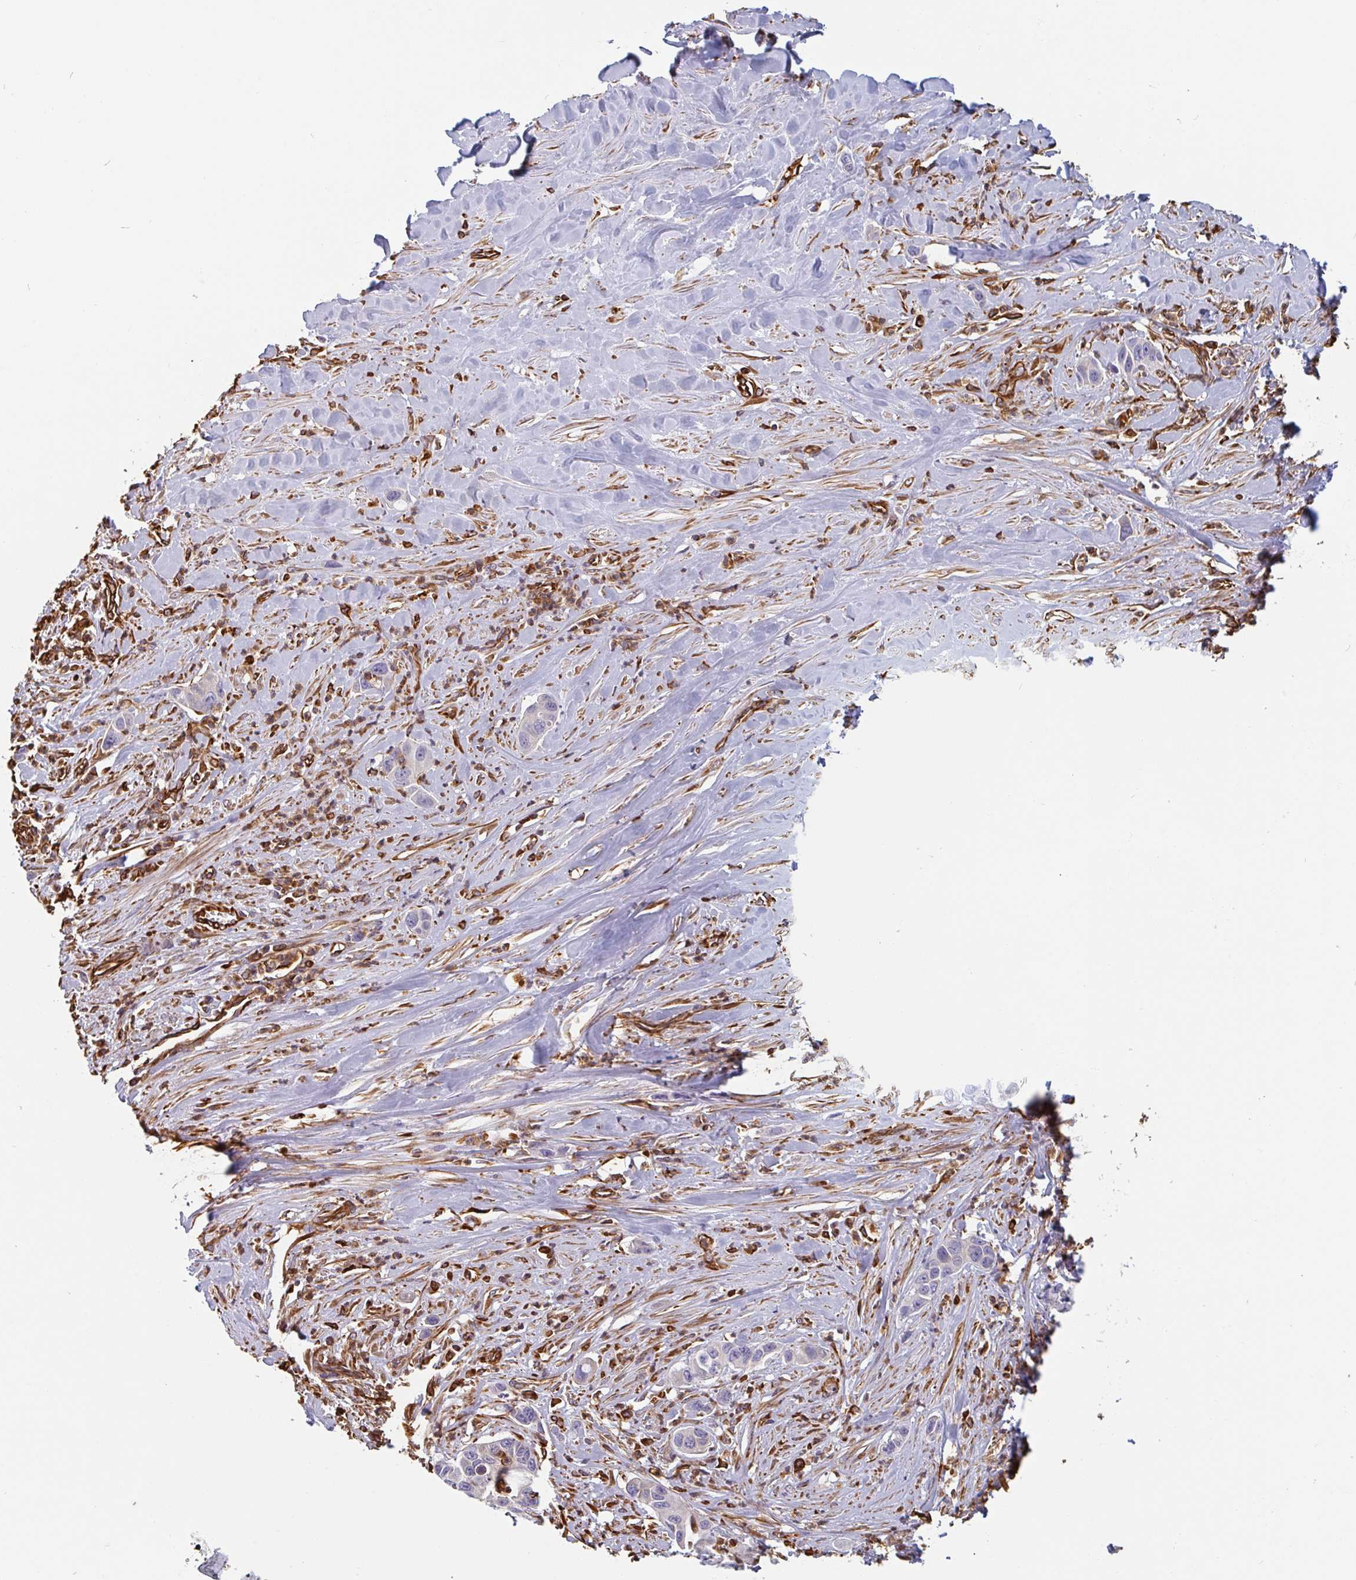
{"staining": {"intensity": "negative", "quantity": "none", "location": "none"}, "tissue": "pancreatic cancer", "cell_type": "Tumor cells", "image_type": "cancer", "snomed": [{"axis": "morphology", "description": "Adenocarcinoma, NOS"}, {"axis": "topography", "description": "Pancreas"}], "caption": "Immunohistochemistry (IHC) micrograph of neoplastic tissue: human pancreatic adenocarcinoma stained with DAB (3,3'-diaminobenzidine) reveals no significant protein staining in tumor cells.", "gene": "PPFIA1", "patient": {"sex": "male", "age": 73}}